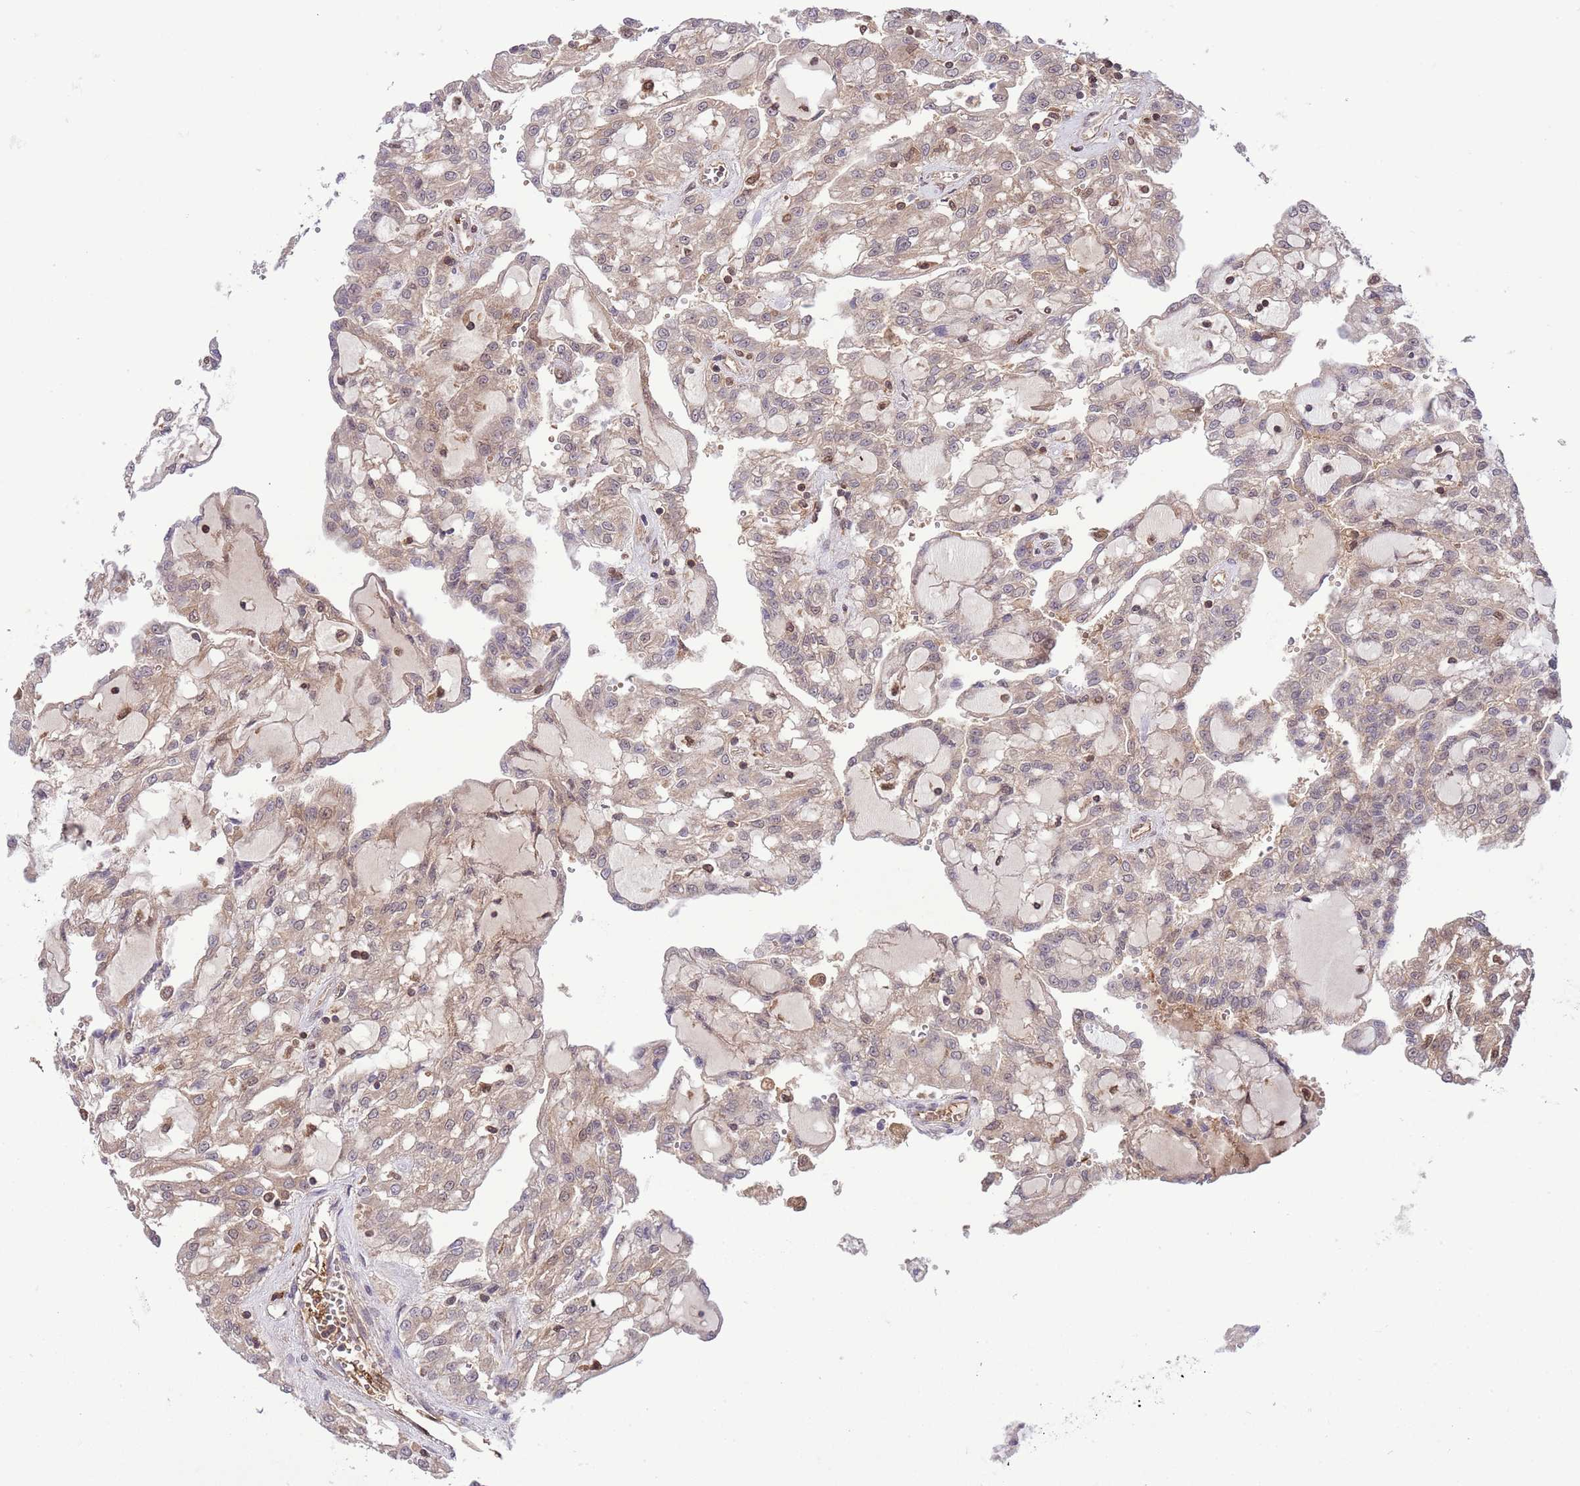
{"staining": {"intensity": "weak", "quantity": ">75%", "location": "cytoplasmic/membranous"}, "tissue": "renal cancer", "cell_type": "Tumor cells", "image_type": "cancer", "snomed": [{"axis": "morphology", "description": "Adenocarcinoma, NOS"}, {"axis": "topography", "description": "Kidney"}], "caption": "Renal cancer stained for a protein (brown) demonstrates weak cytoplasmic/membranous positive expression in about >75% of tumor cells.", "gene": "HDHD2", "patient": {"sex": "male", "age": 63}}